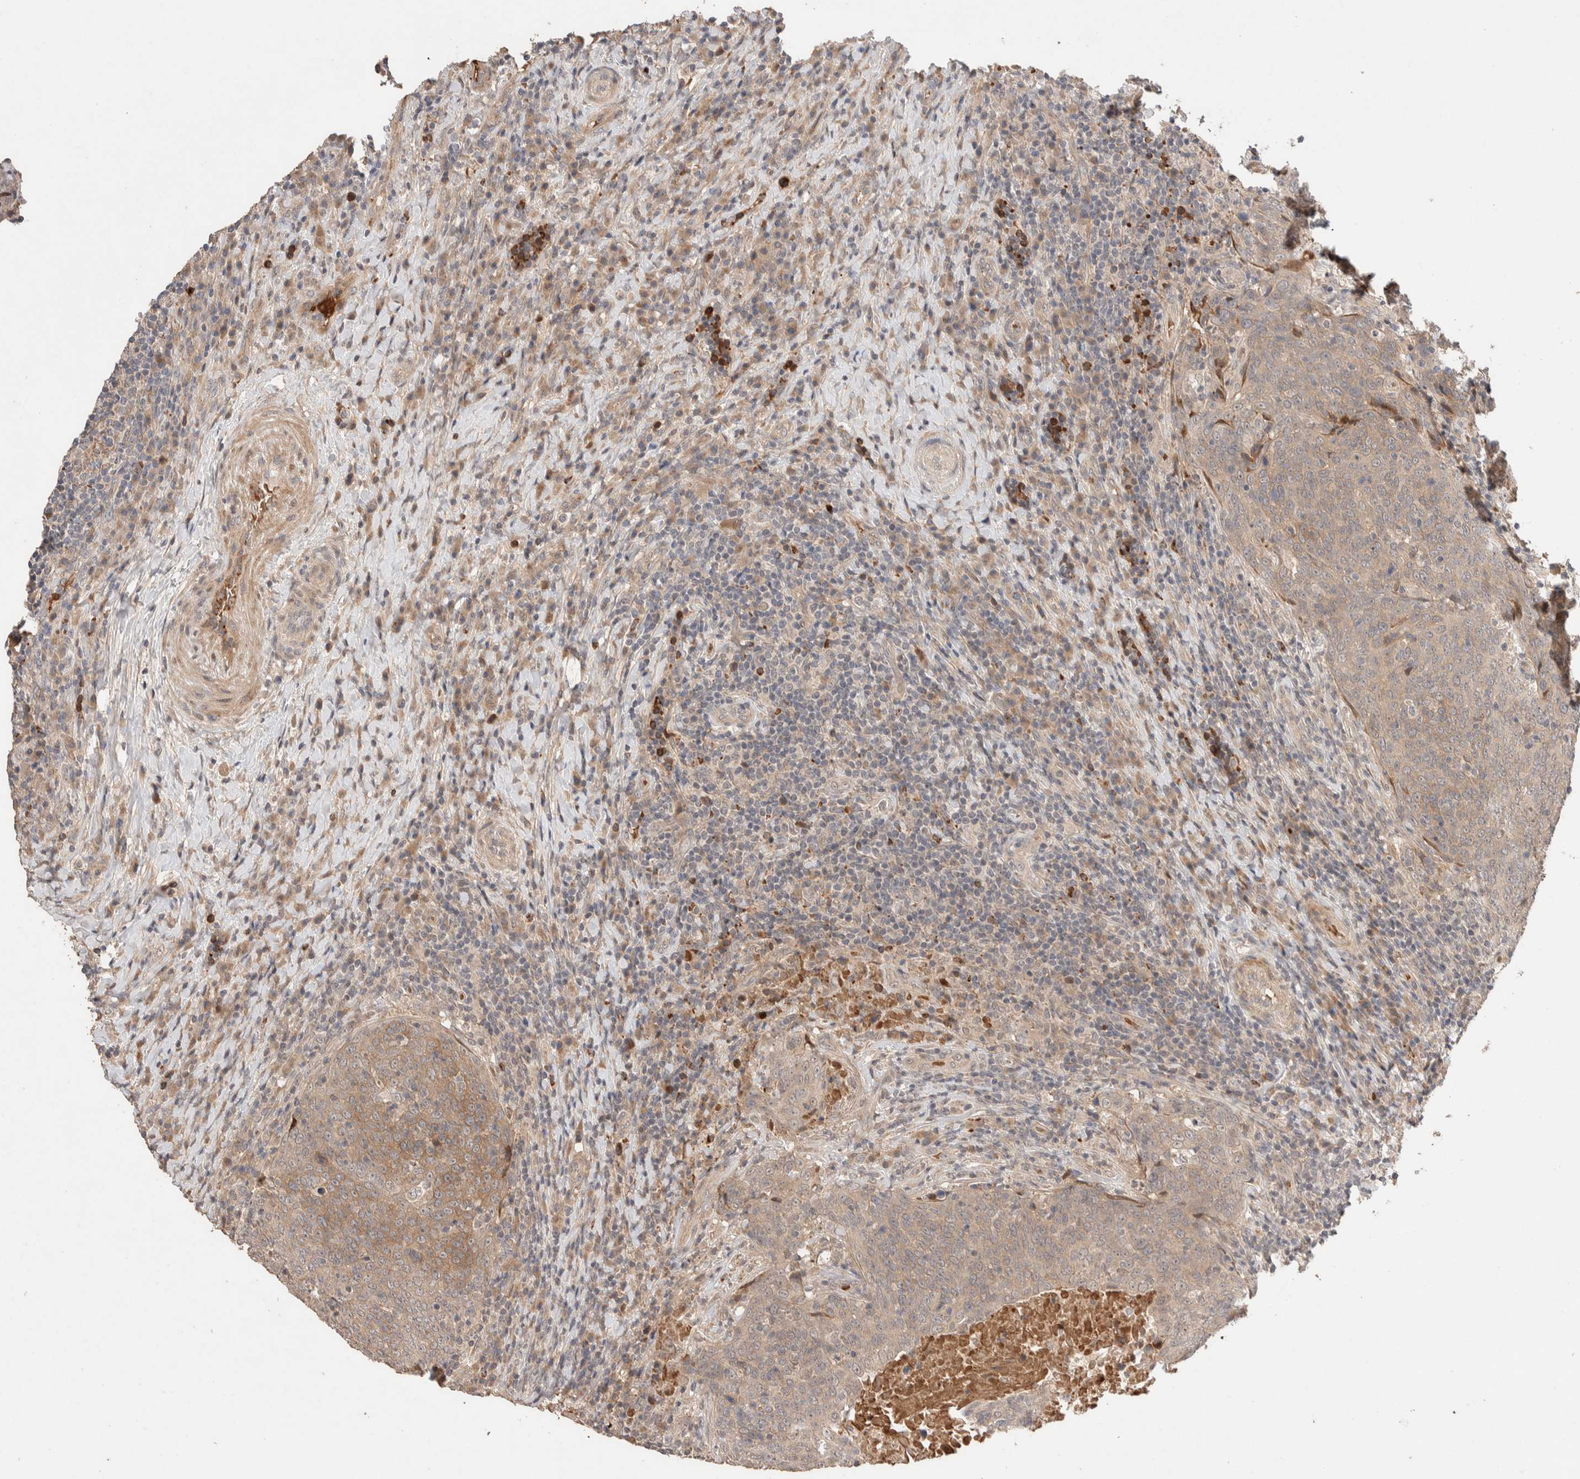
{"staining": {"intensity": "weak", "quantity": ">75%", "location": "cytoplasmic/membranous"}, "tissue": "head and neck cancer", "cell_type": "Tumor cells", "image_type": "cancer", "snomed": [{"axis": "morphology", "description": "Squamous cell carcinoma, NOS"}, {"axis": "morphology", "description": "Squamous cell carcinoma, metastatic, NOS"}, {"axis": "topography", "description": "Lymph node"}, {"axis": "topography", "description": "Head-Neck"}], "caption": "Weak cytoplasmic/membranous expression for a protein is seen in about >75% of tumor cells of head and neck squamous cell carcinoma using immunohistochemistry.", "gene": "CASK", "patient": {"sex": "male", "age": 62}}